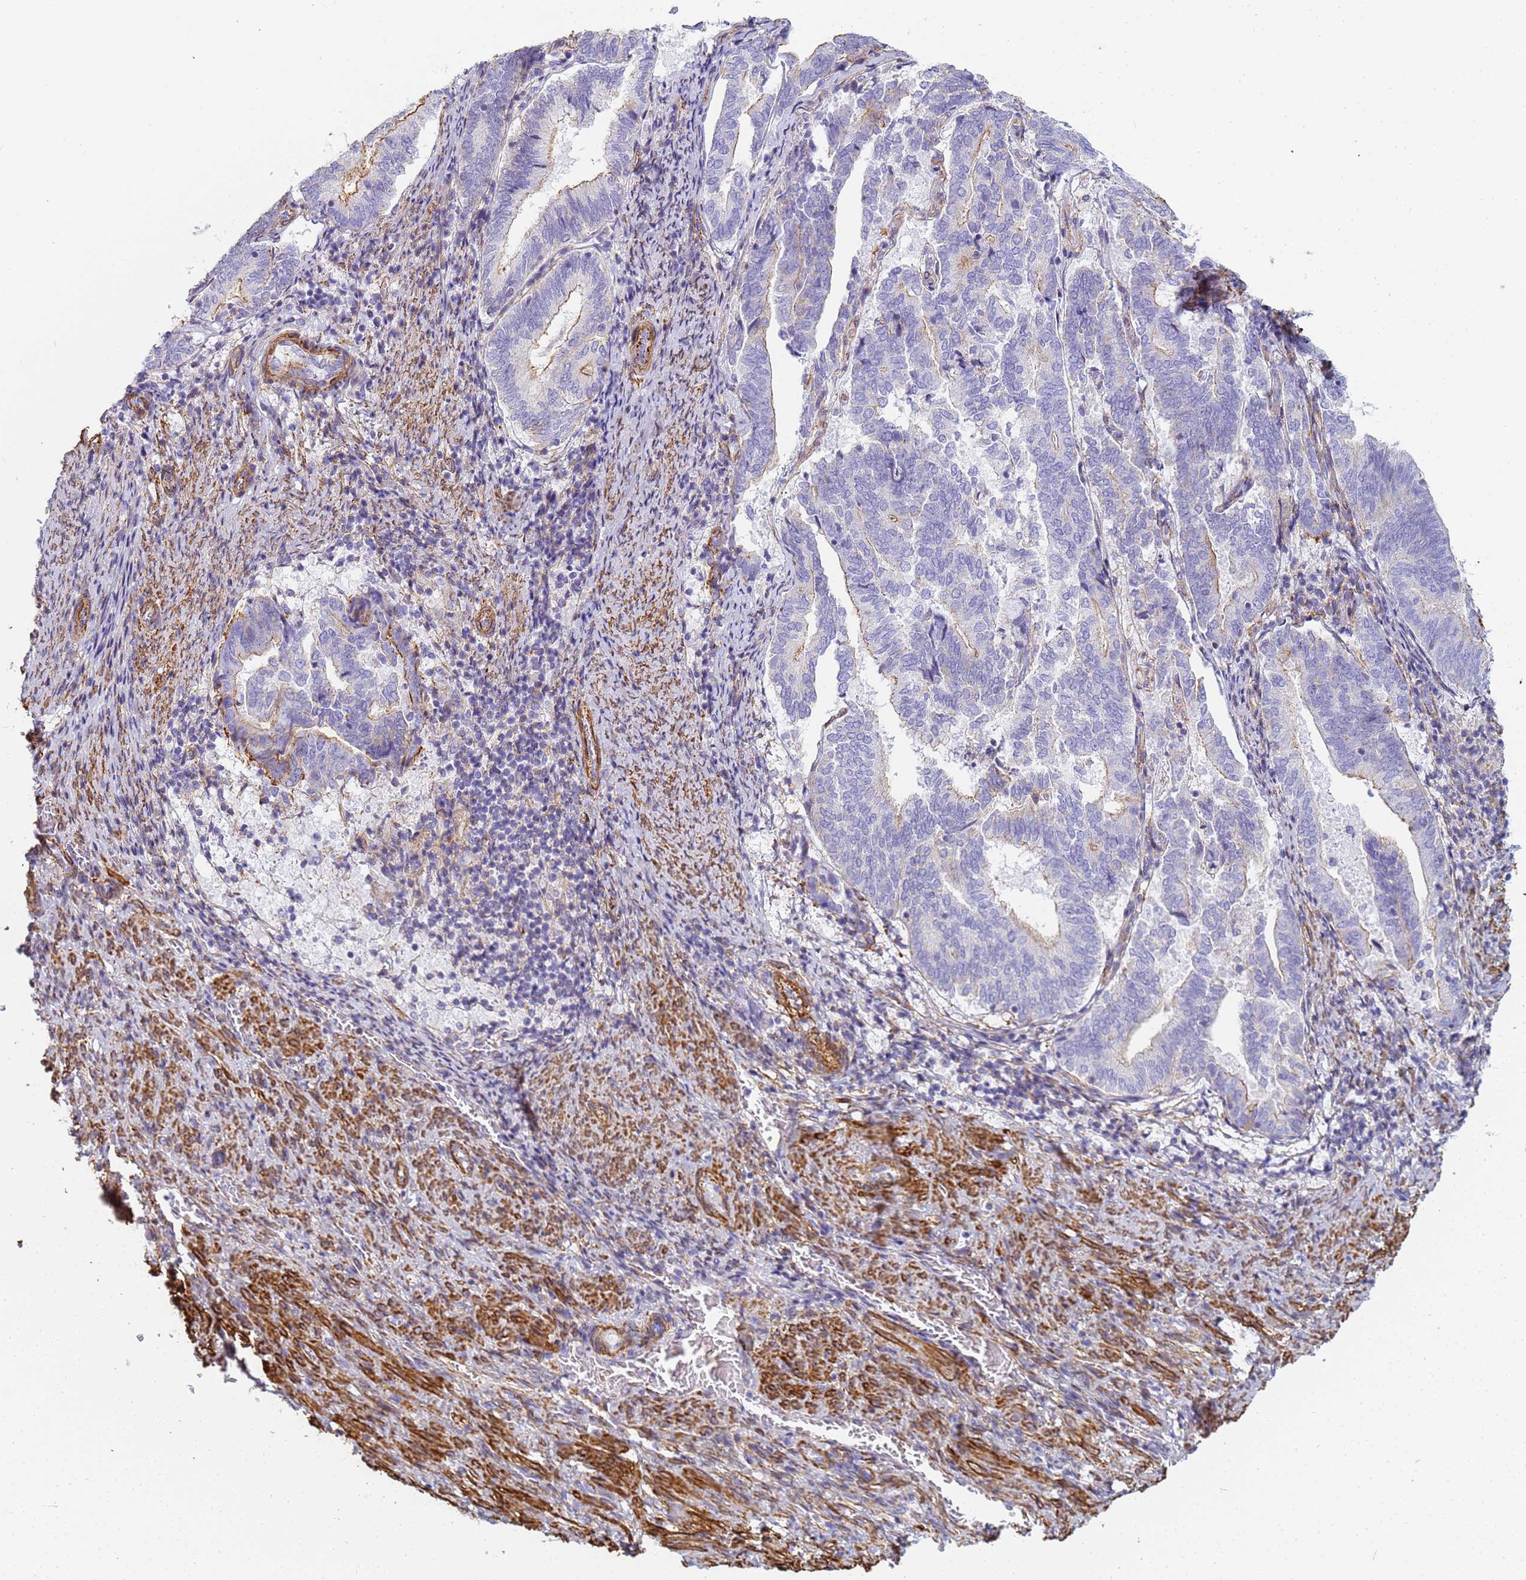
{"staining": {"intensity": "moderate", "quantity": "<25%", "location": "cytoplasmic/membranous"}, "tissue": "endometrial cancer", "cell_type": "Tumor cells", "image_type": "cancer", "snomed": [{"axis": "morphology", "description": "Adenocarcinoma, NOS"}, {"axis": "topography", "description": "Endometrium"}], "caption": "IHC (DAB) staining of human endometrial cancer shows moderate cytoplasmic/membranous protein positivity in approximately <25% of tumor cells.", "gene": "TPM1", "patient": {"sex": "female", "age": 80}}